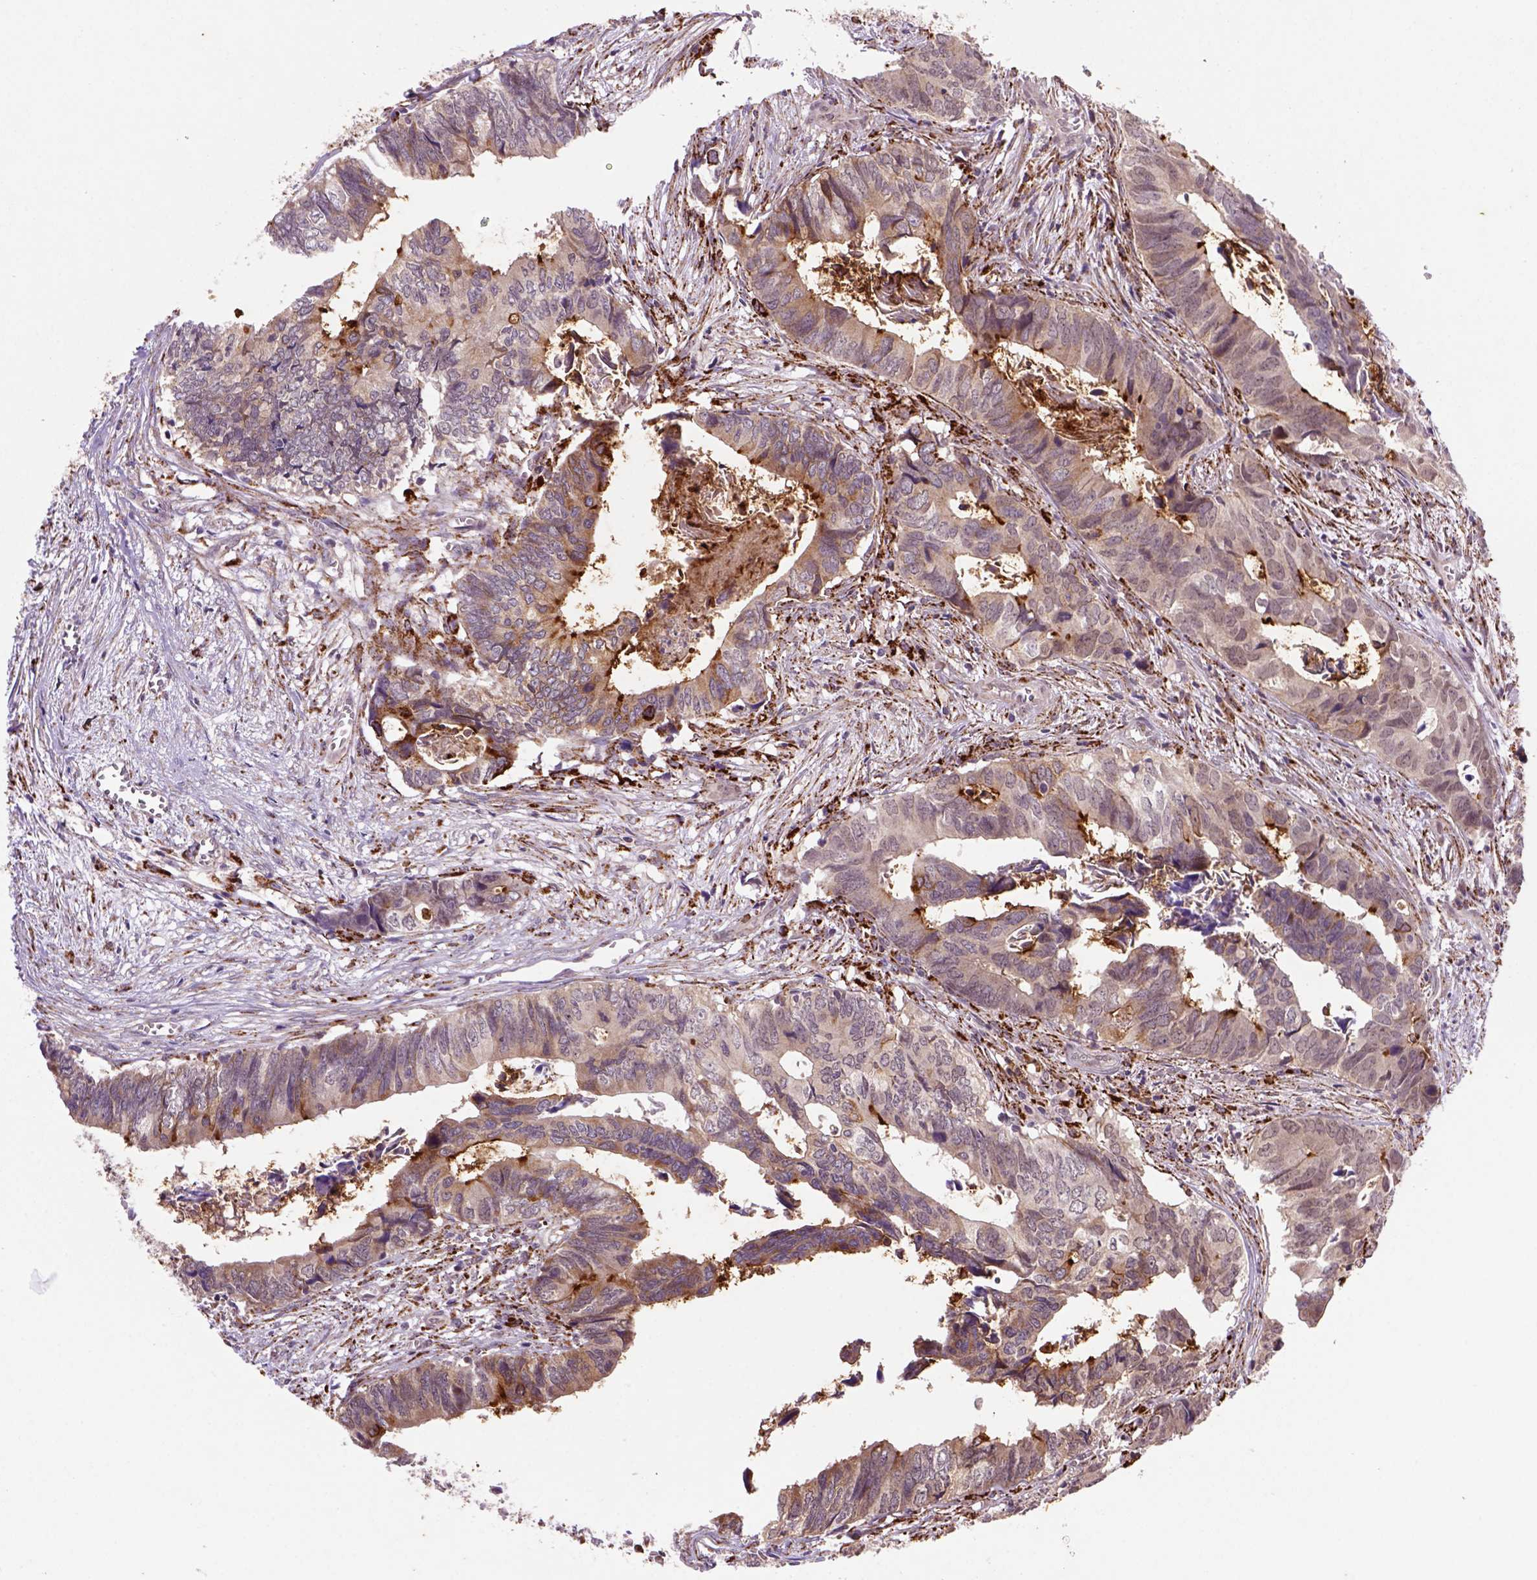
{"staining": {"intensity": "moderate", "quantity": "25%-75%", "location": "cytoplasmic/membranous"}, "tissue": "colorectal cancer", "cell_type": "Tumor cells", "image_type": "cancer", "snomed": [{"axis": "morphology", "description": "Adenocarcinoma, NOS"}, {"axis": "topography", "description": "Colon"}], "caption": "Immunohistochemistry (IHC) of human colorectal cancer displays medium levels of moderate cytoplasmic/membranous staining in approximately 25%-75% of tumor cells. (Brightfield microscopy of DAB IHC at high magnification).", "gene": "FZD7", "patient": {"sex": "female", "age": 82}}